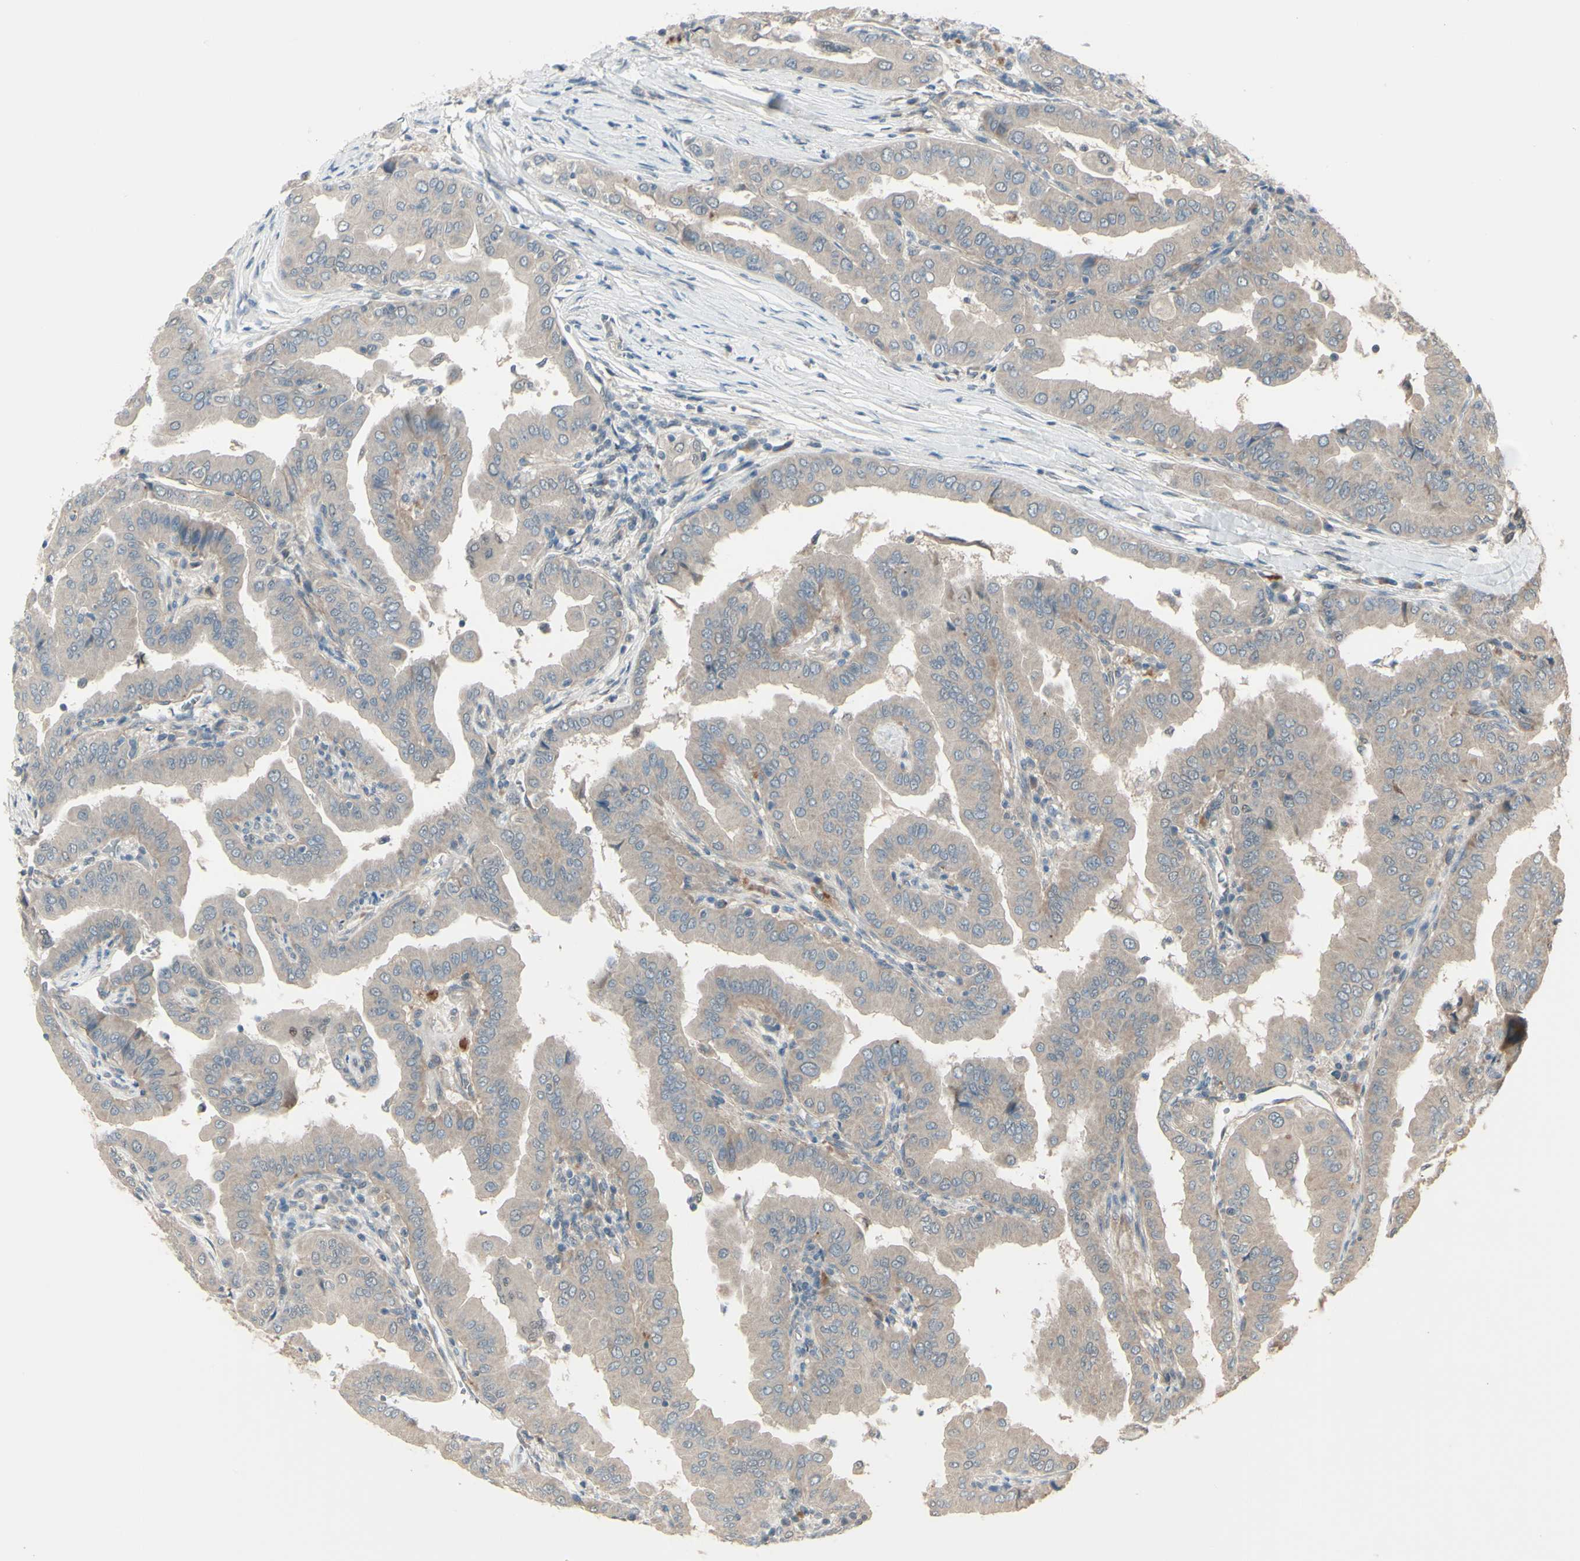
{"staining": {"intensity": "weak", "quantity": ">75%", "location": "cytoplasmic/membranous"}, "tissue": "thyroid cancer", "cell_type": "Tumor cells", "image_type": "cancer", "snomed": [{"axis": "morphology", "description": "Papillary adenocarcinoma, NOS"}, {"axis": "topography", "description": "Thyroid gland"}], "caption": "A brown stain highlights weak cytoplasmic/membranous expression of a protein in thyroid cancer (papillary adenocarcinoma) tumor cells.", "gene": "OSTM1", "patient": {"sex": "male", "age": 33}}